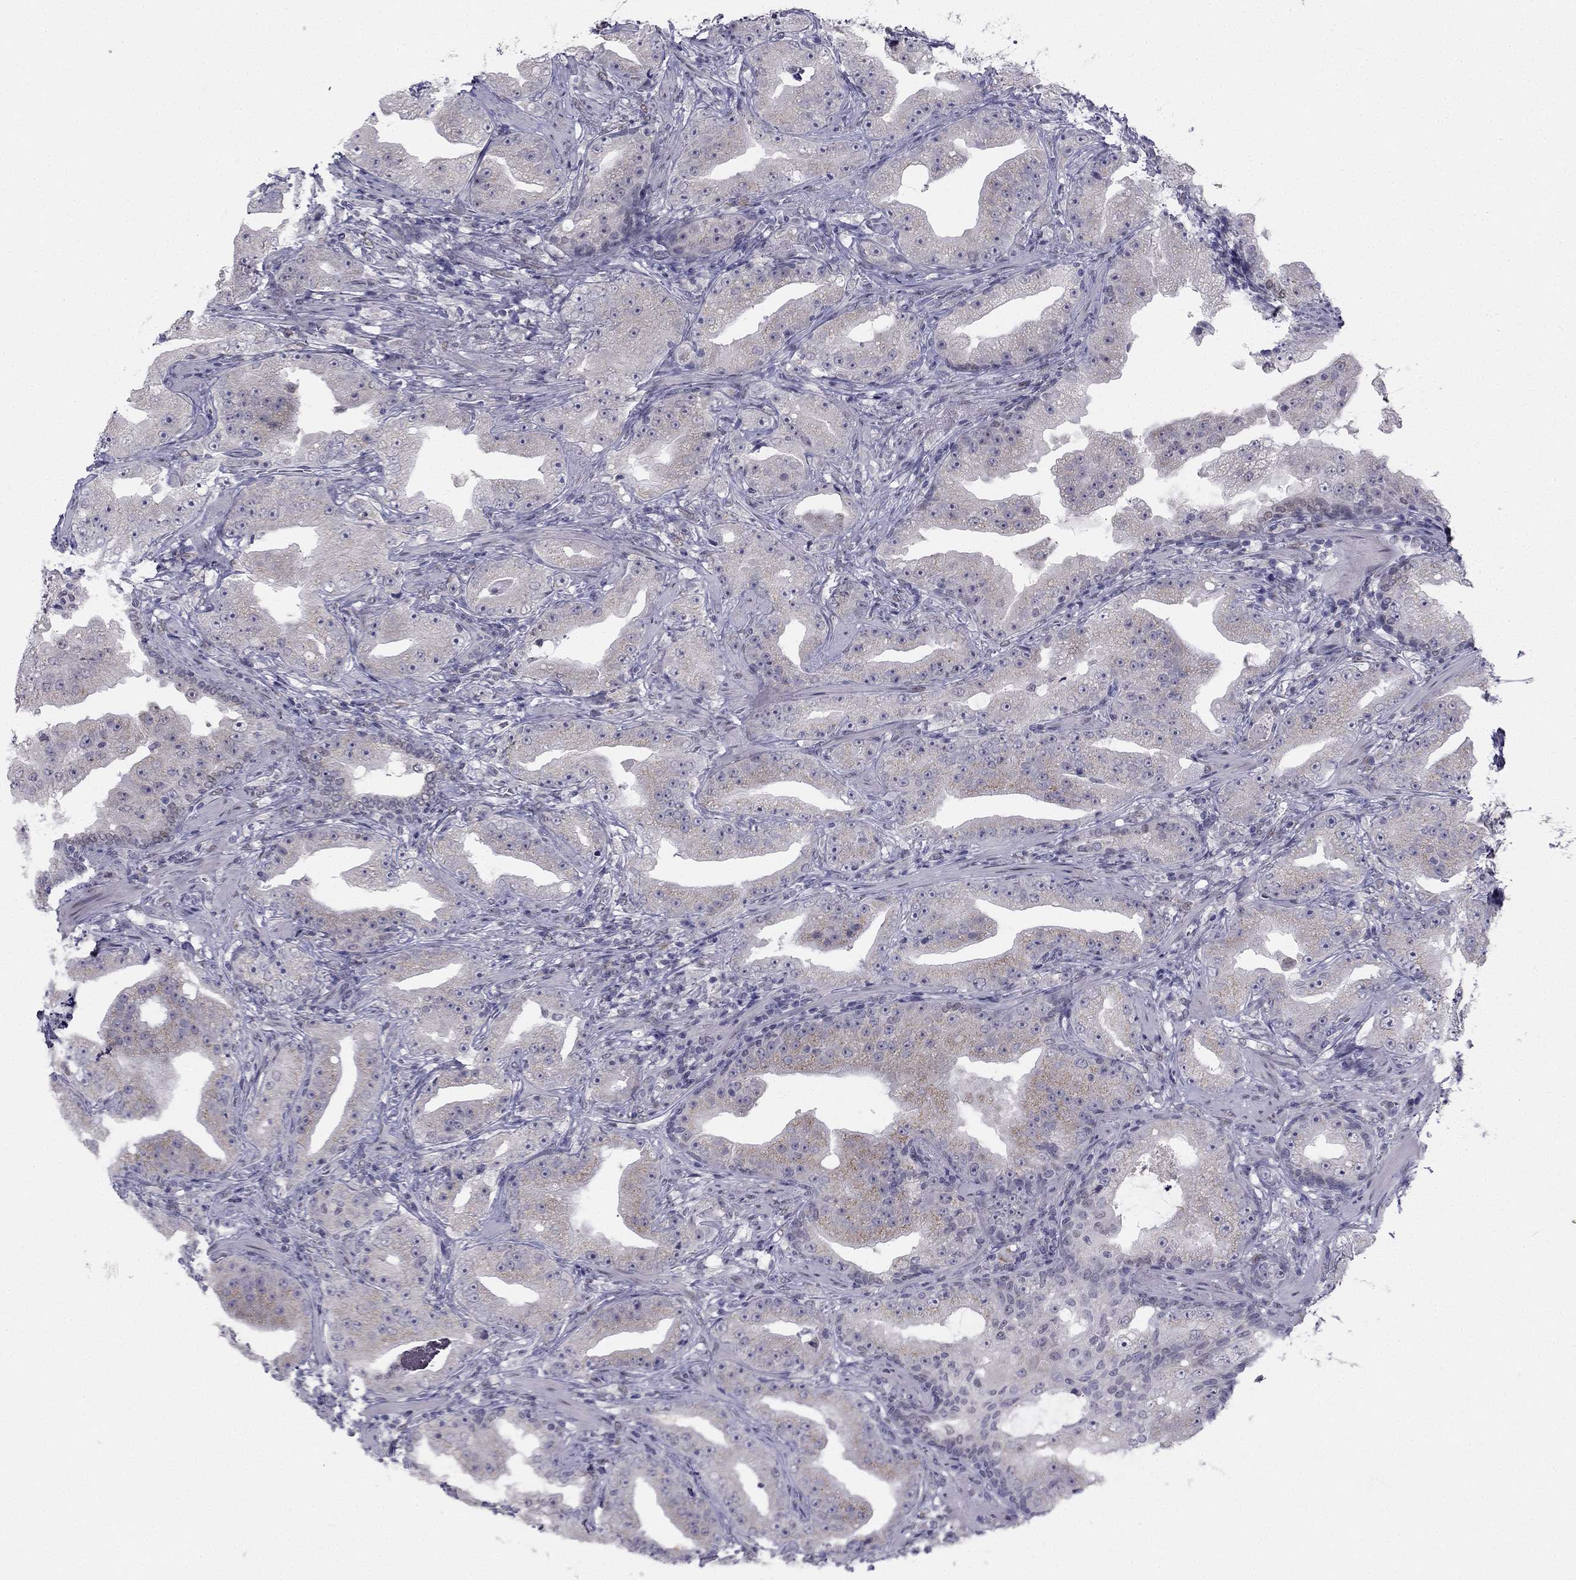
{"staining": {"intensity": "moderate", "quantity": ">75%", "location": "cytoplasmic/membranous"}, "tissue": "prostate cancer", "cell_type": "Tumor cells", "image_type": "cancer", "snomed": [{"axis": "morphology", "description": "Adenocarcinoma, Low grade"}, {"axis": "topography", "description": "Prostate"}], "caption": "Prostate adenocarcinoma (low-grade) stained for a protein (brown) displays moderate cytoplasmic/membranous positive positivity in approximately >75% of tumor cells.", "gene": "TRPS1", "patient": {"sex": "male", "age": 62}}